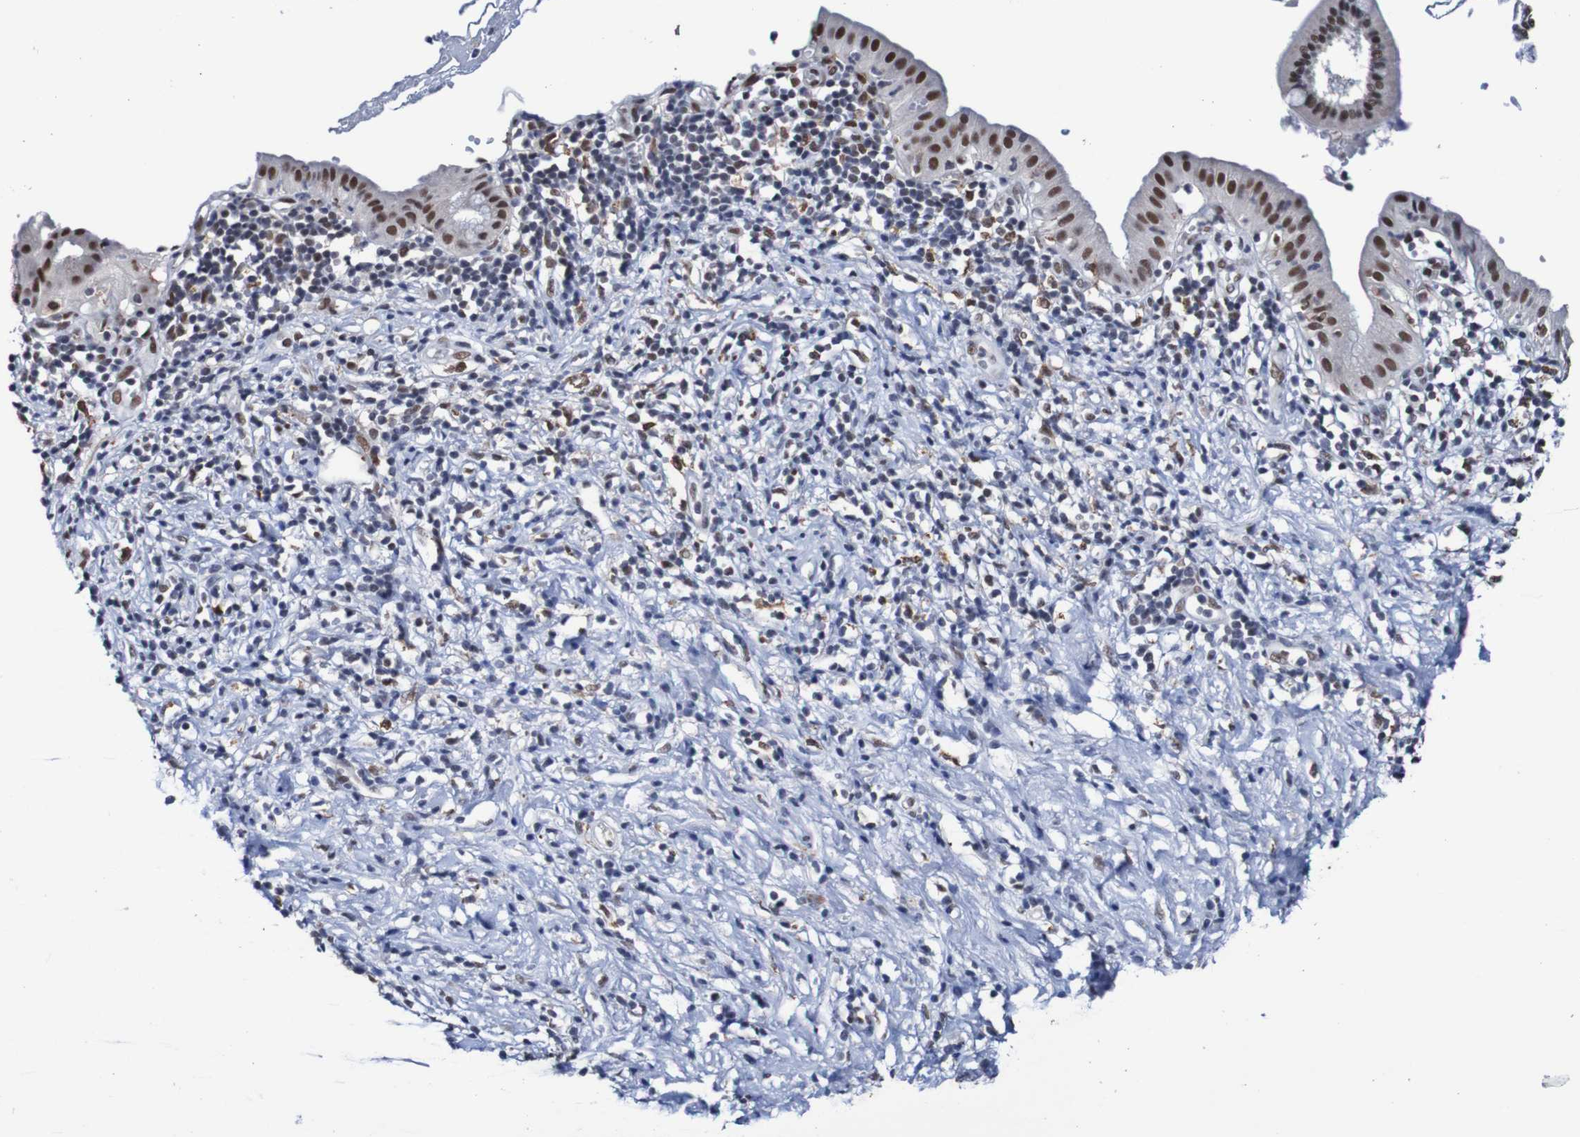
{"staining": {"intensity": "strong", "quantity": ">75%", "location": "nuclear"}, "tissue": "pancreatic cancer", "cell_type": "Tumor cells", "image_type": "cancer", "snomed": [{"axis": "morphology", "description": "Adenocarcinoma, NOS"}, {"axis": "morphology", "description": "Adenocarcinoma, metastatic, NOS"}, {"axis": "topography", "description": "Lymph node"}, {"axis": "topography", "description": "Pancreas"}, {"axis": "topography", "description": "Duodenum"}], "caption": "Protein expression by immunohistochemistry shows strong nuclear staining in approximately >75% of tumor cells in pancreatic cancer (metastatic adenocarcinoma).", "gene": "CDC5L", "patient": {"sex": "female", "age": 64}}